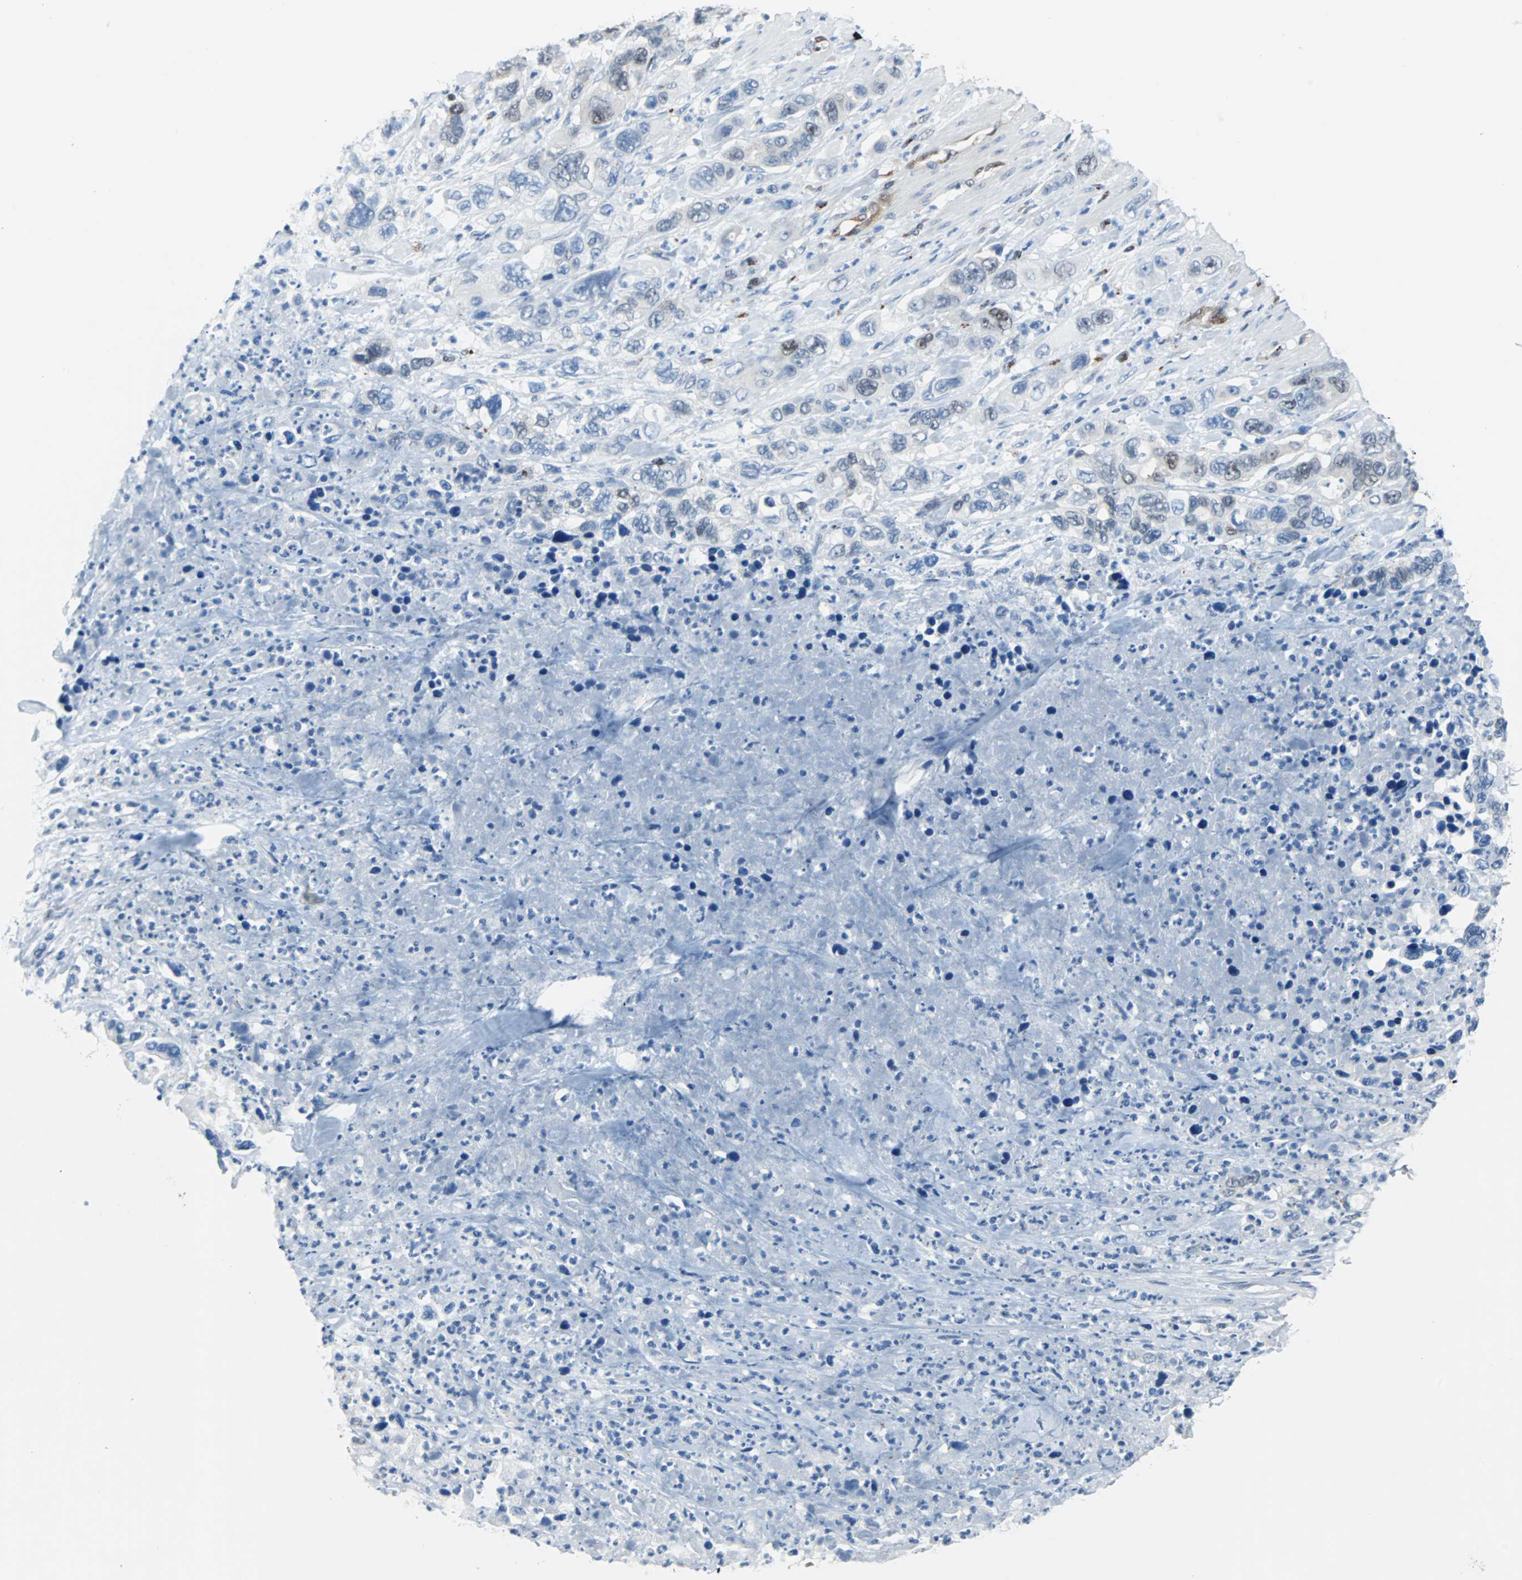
{"staining": {"intensity": "weak", "quantity": "<25%", "location": "nuclear"}, "tissue": "pancreatic cancer", "cell_type": "Tumor cells", "image_type": "cancer", "snomed": [{"axis": "morphology", "description": "Adenocarcinoma, NOS"}, {"axis": "topography", "description": "Pancreas"}], "caption": "A micrograph of human pancreatic cancer (adenocarcinoma) is negative for staining in tumor cells.", "gene": "MAP2K6", "patient": {"sex": "female", "age": 71}}